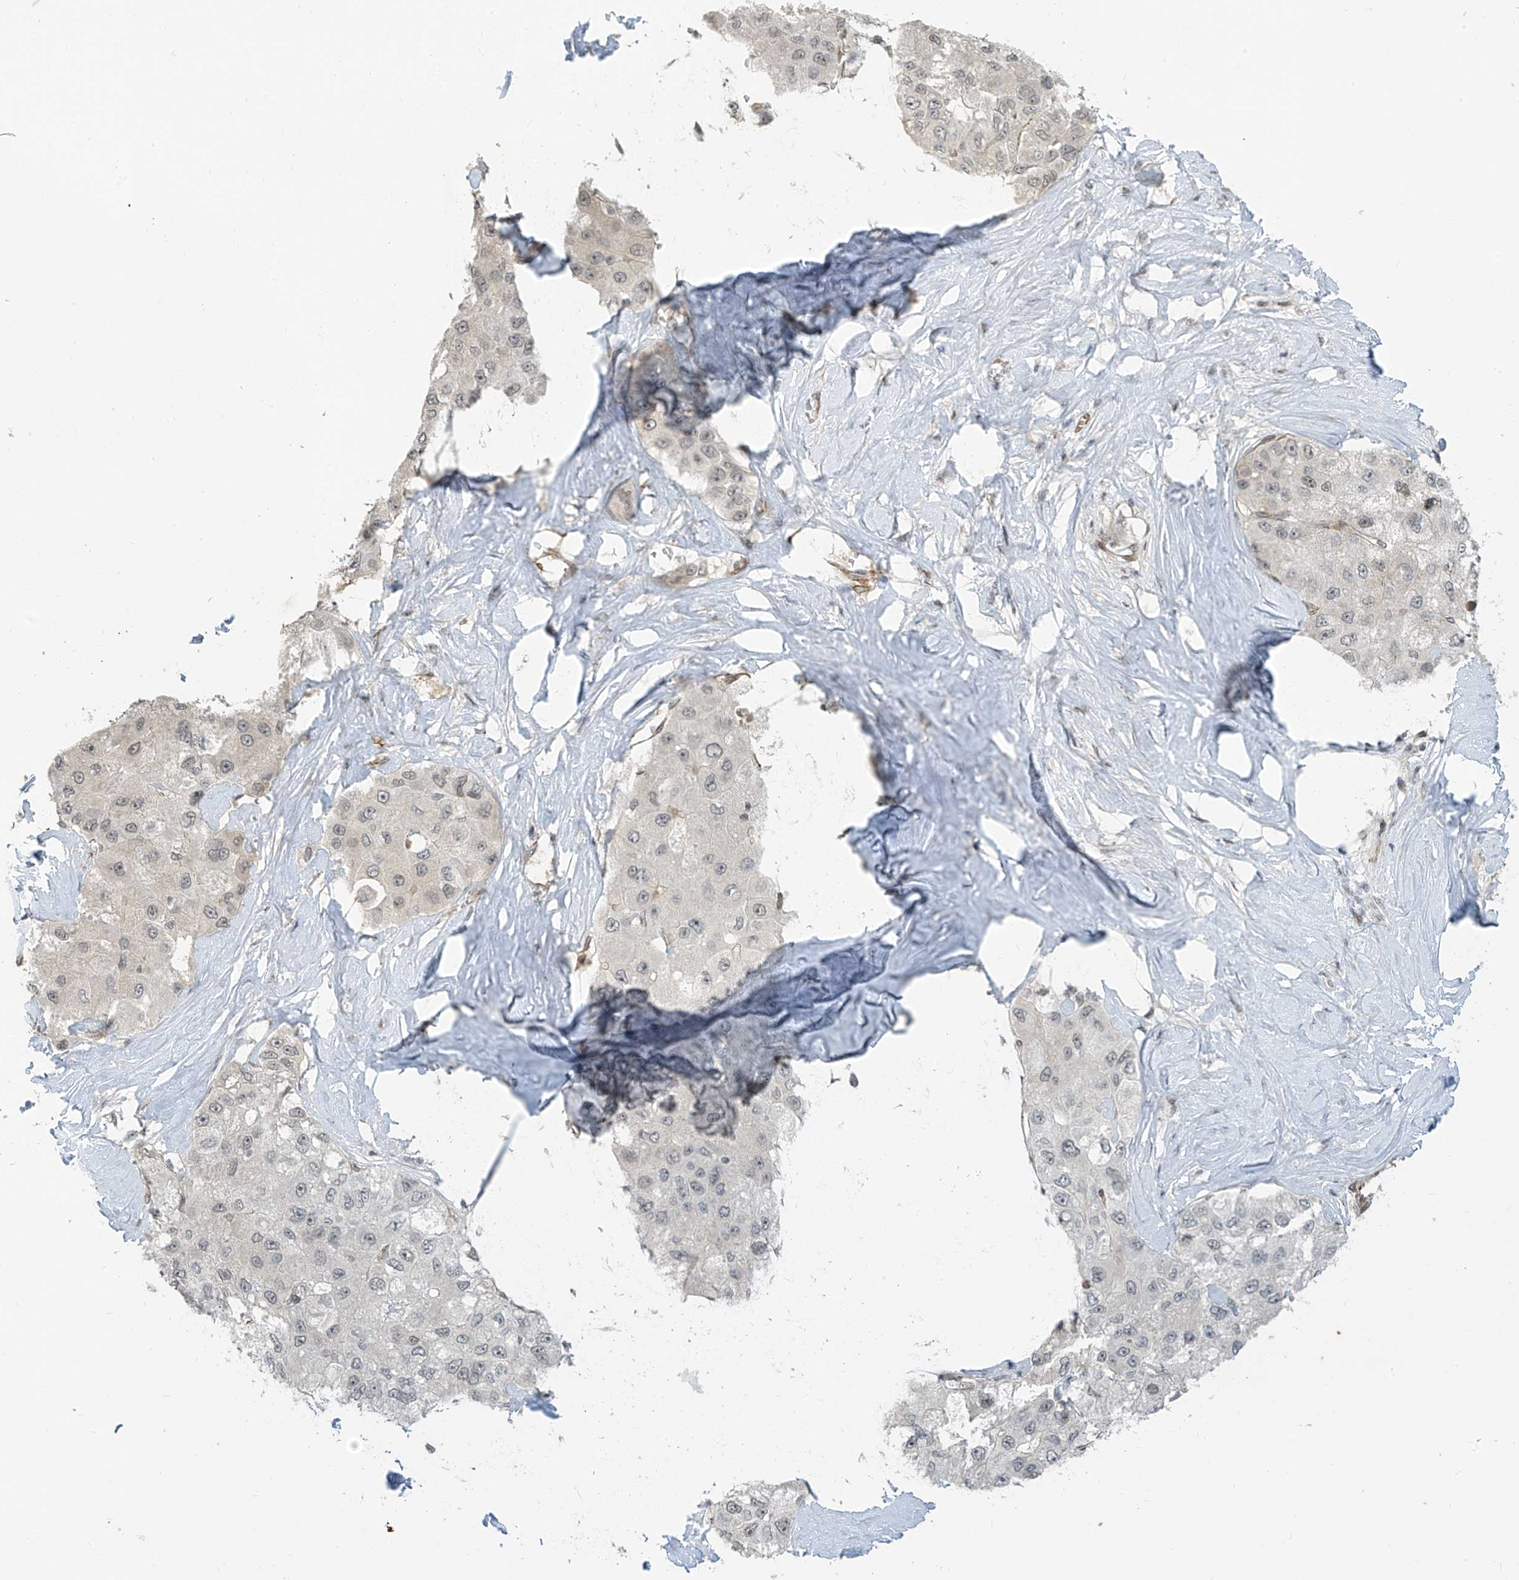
{"staining": {"intensity": "negative", "quantity": "none", "location": "none"}, "tissue": "liver cancer", "cell_type": "Tumor cells", "image_type": "cancer", "snomed": [{"axis": "morphology", "description": "Carcinoma, Hepatocellular, NOS"}, {"axis": "topography", "description": "Liver"}], "caption": "A photomicrograph of hepatocellular carcinoma (liver) stained for a protein reveals no brown staining in tumor cells. (DAB immunohistochemistry, high magnification).", "gene": "METAP1D", "patient": {"sex": "male", "age": 80}}